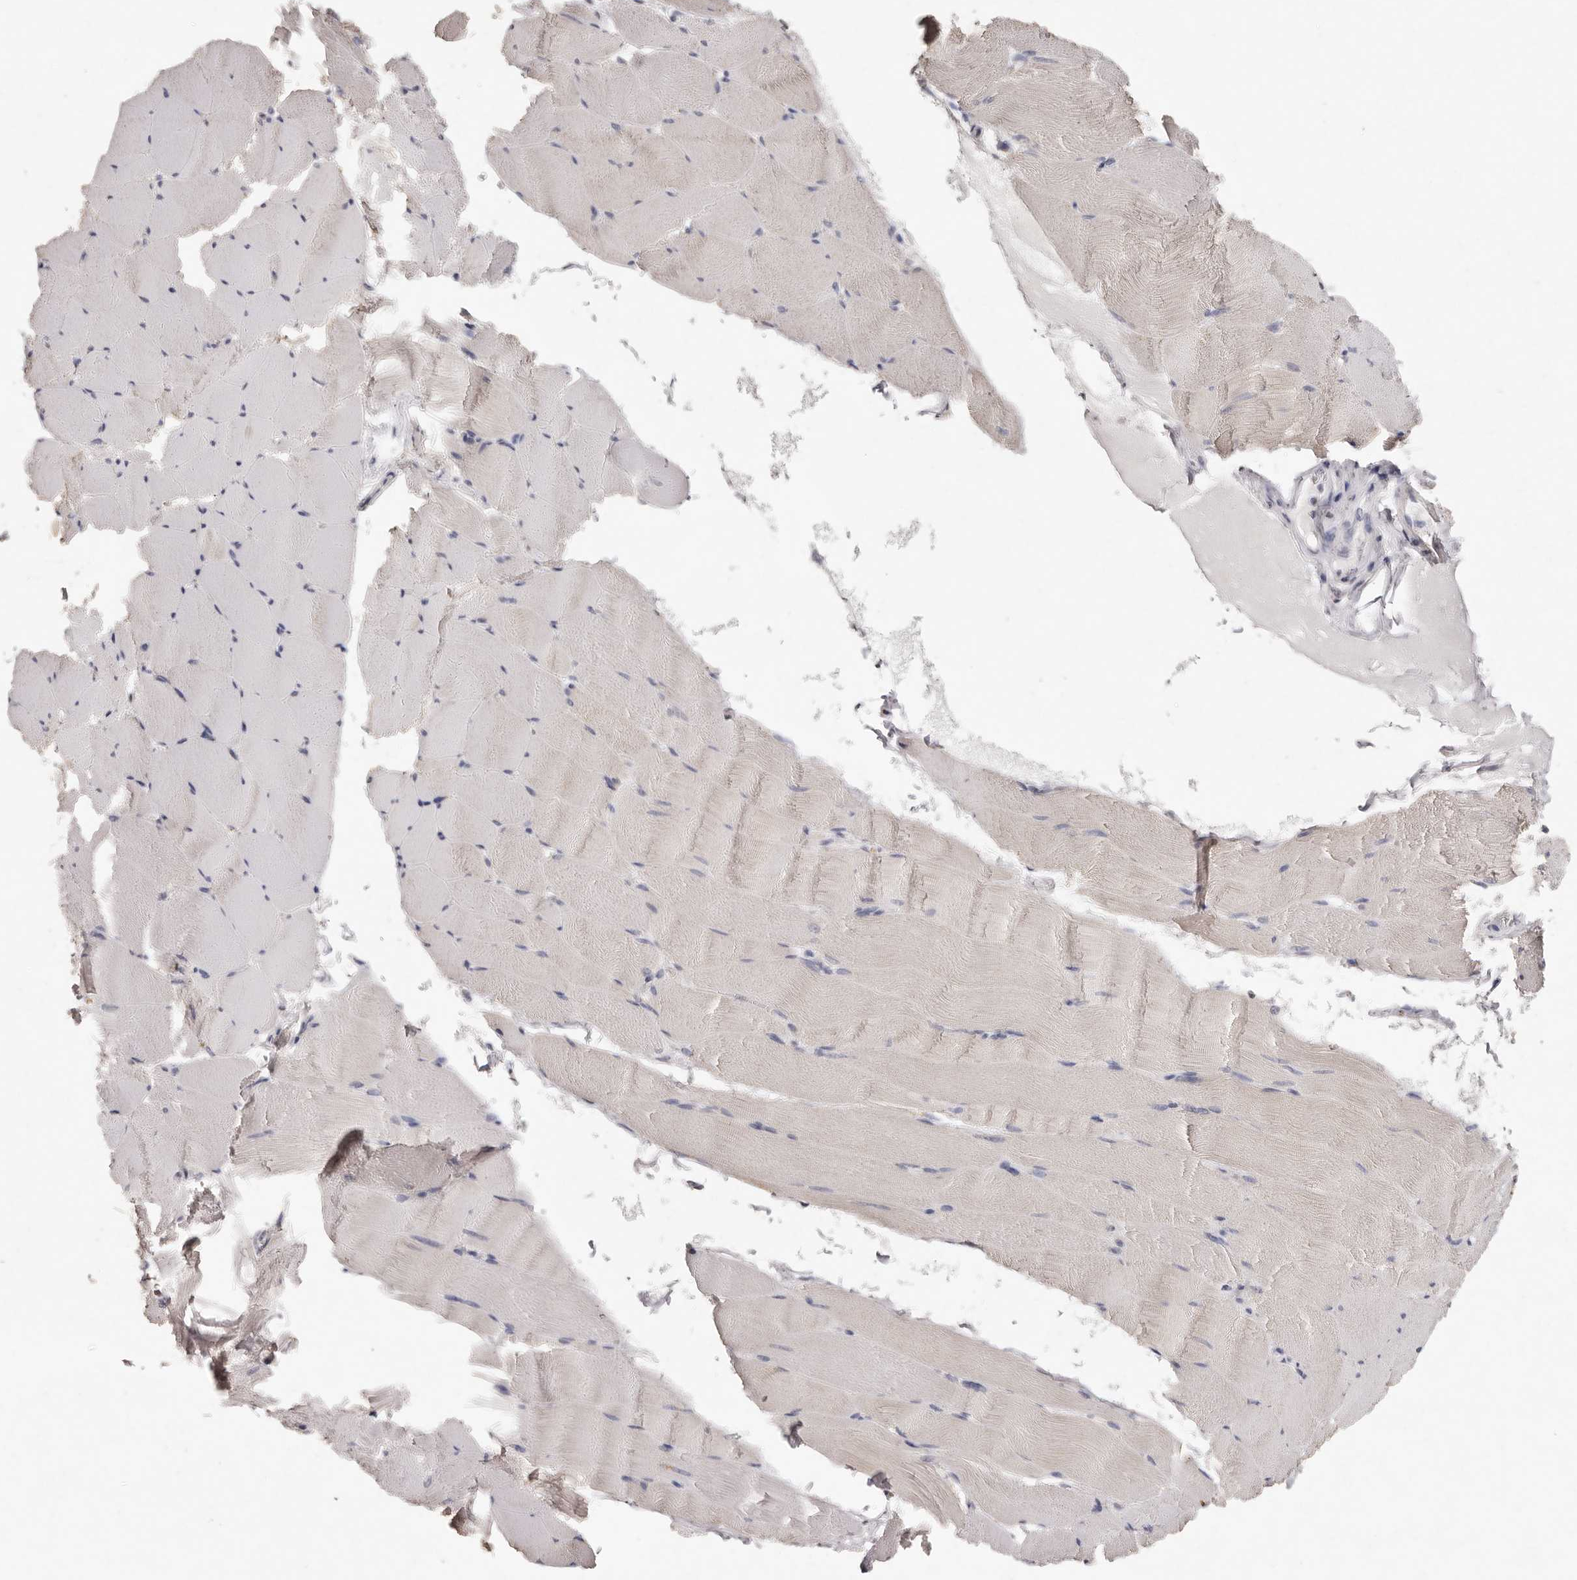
{"staining": {"intensity": "weak", "quantity": "<25%", "location": "cytoplasmic/membranous"}, "tissue": "skeletal muscle", "cell_type": "Myocytes", "image_type": "normal", "snomed": [{"axis": "morphology", "description": "Normal tissue, NOS"}, {"axis": "topography", "description": "Skeletal muscle"}], "caption": "IHC of unremarkable human skeletal muscle displays no staining in myocytes.", "gene": "FAM185A", "patient": {"sex": "male", "age": 62}}